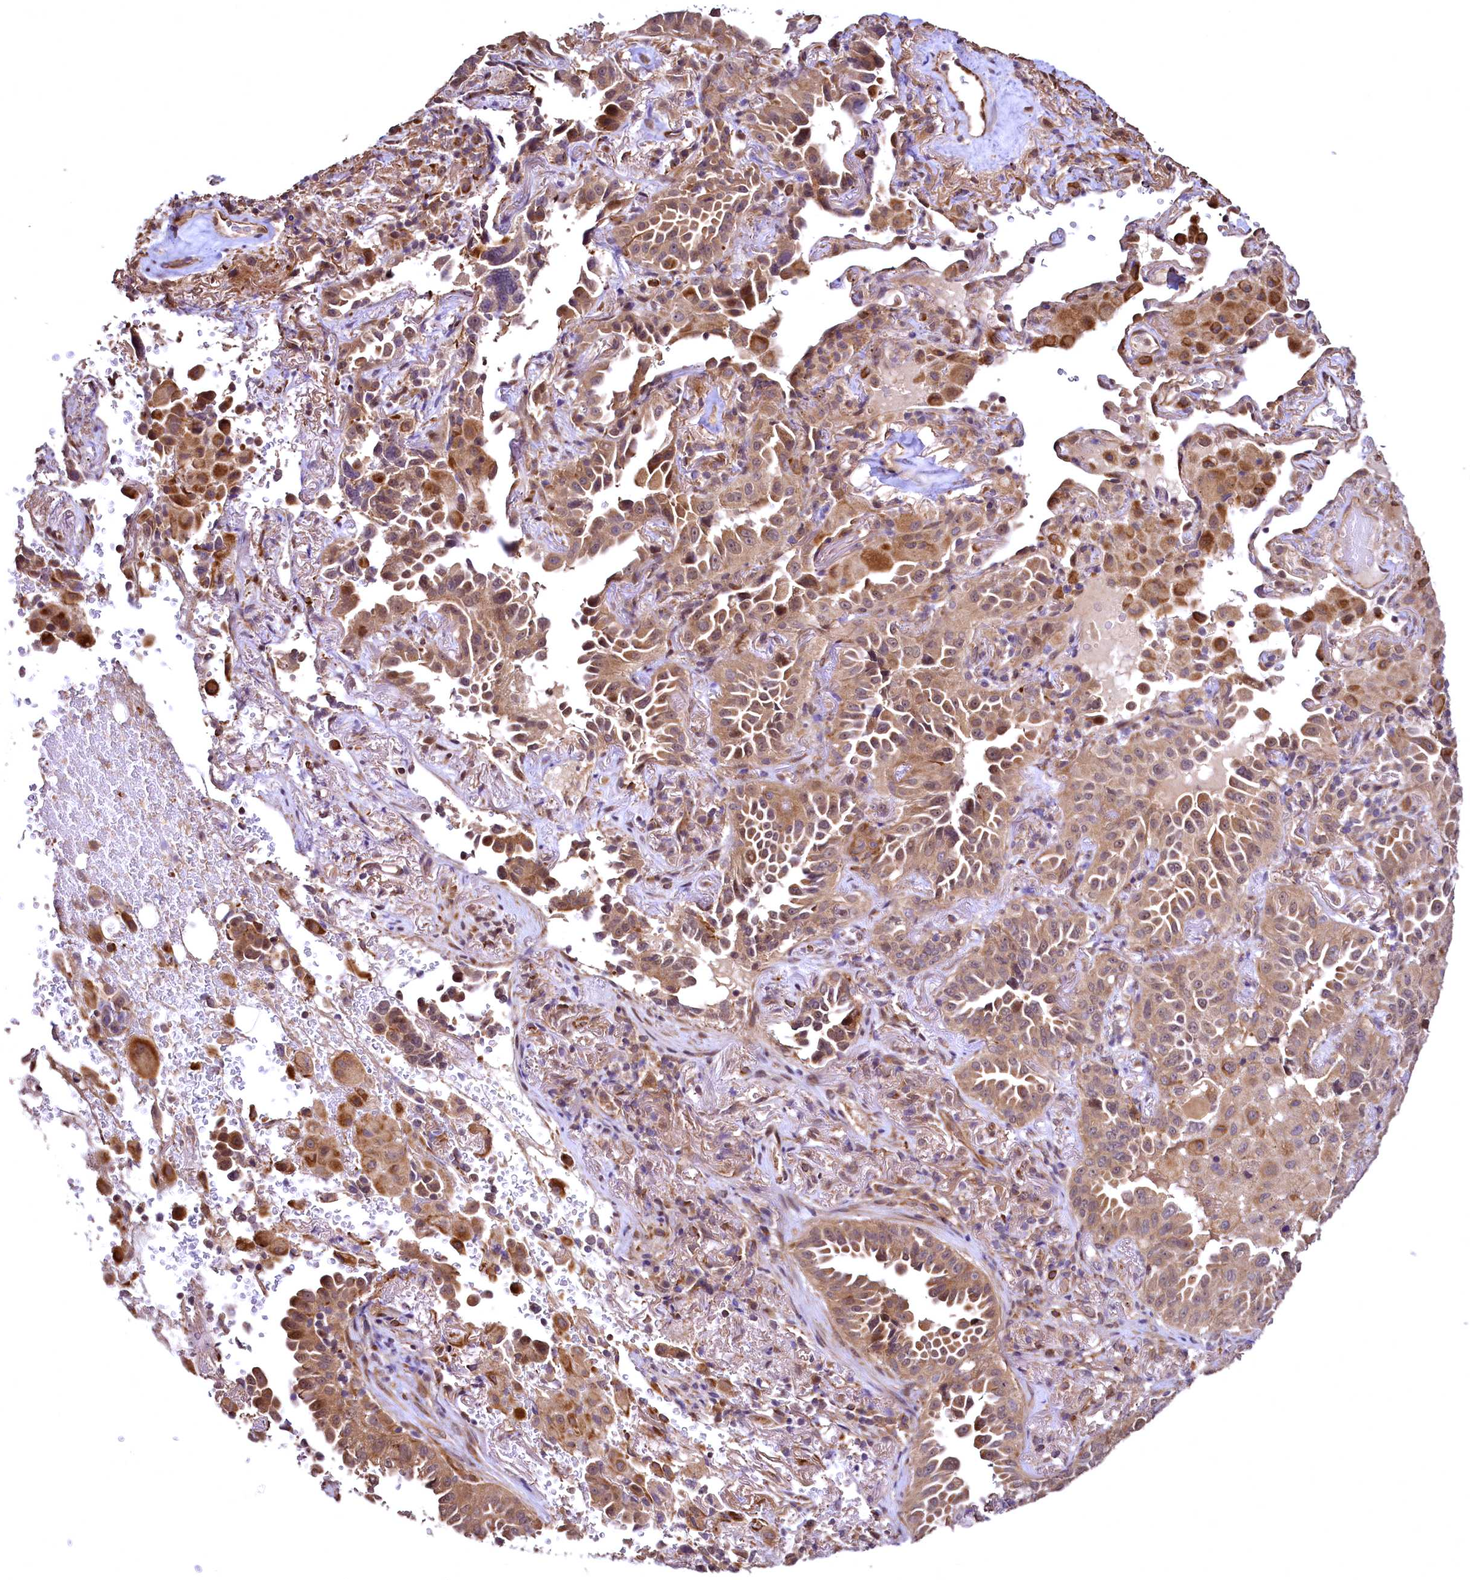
{"staining": {"intensity": "moderate", "quantity": ">75%", "location": "cytoplasmic/membranous"}, "tissue": "lung cancer", "cell_type": "Tumor cells", "image_type": "cancer", "snomed": [{"axis": "morphology", "description": "Adenocarcinoma, NOS"}, {"axis": "topography", "description": "Lung"}], "caption": "DAB immunohistochemical staining of lung cancer exhibits moderate cytoplasmic/membranous protein positivity in about >75% of tumor cells. Nuclei are stained in blue.", "gene": "TBCEL", "patient": {"sex": "female", "age": 69}}